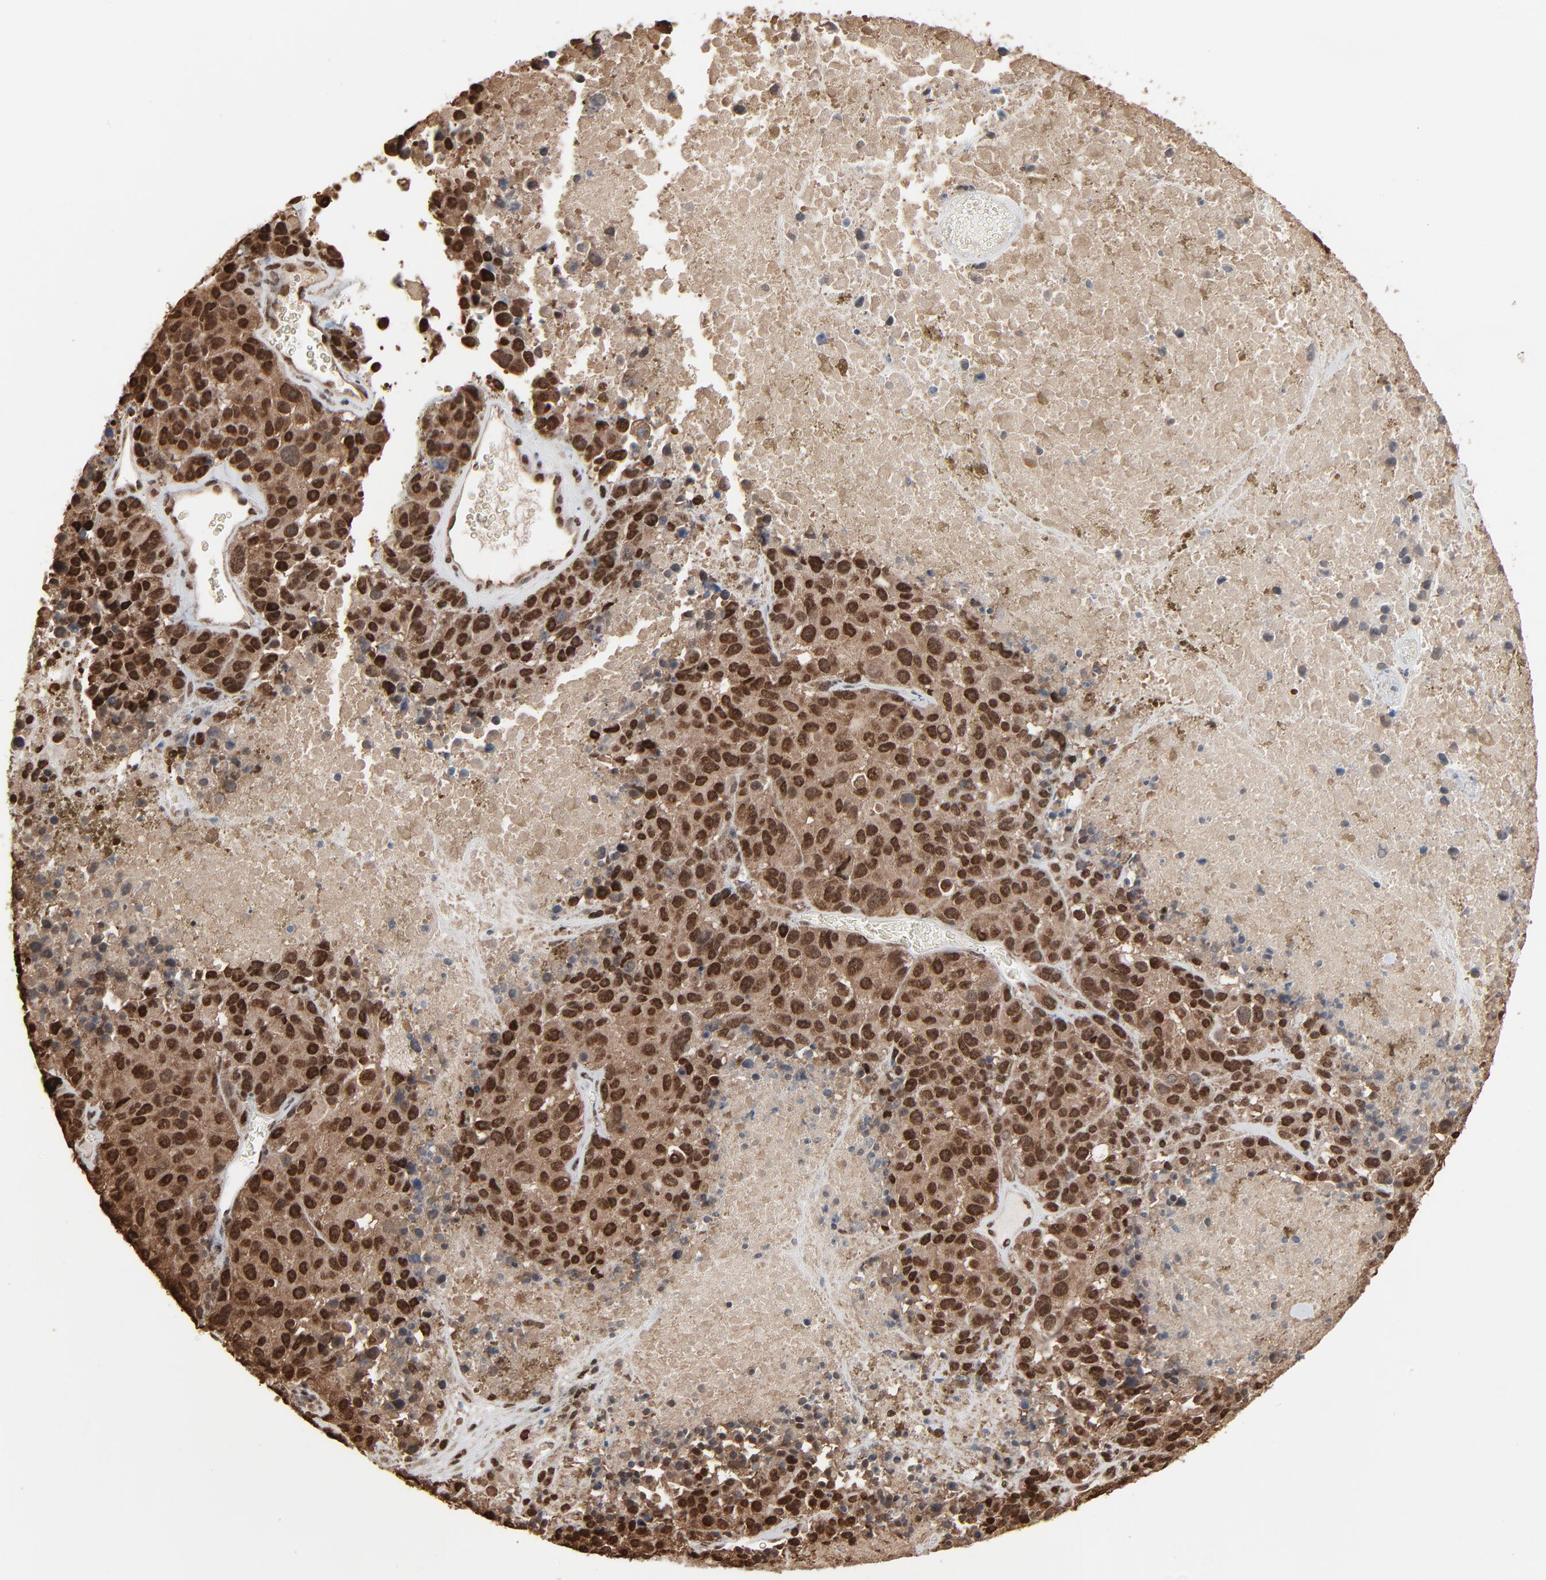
{"staining": {"intensity": "strong", "quantity": ">75%", "location": "cytoplasmic/membranous,nuclear"}, "tissue": "melanoma", "cell_type": "Tumor cells", "image_type": "cancer", "snomed": [{"axis": "morphology", "description": "Malignant melanoma, Metastatic site"}, {"axis": "topography", "description": "Cerebral cortex"}], "caption": "Immunohistochemical staining of melanoma exhibits strong cytoplasmic/membranous and nuclear protein expression in approximately >75% of tumor cells.", "gene": "MEIS2", "patient": {"sex": "female", "age": 52}}